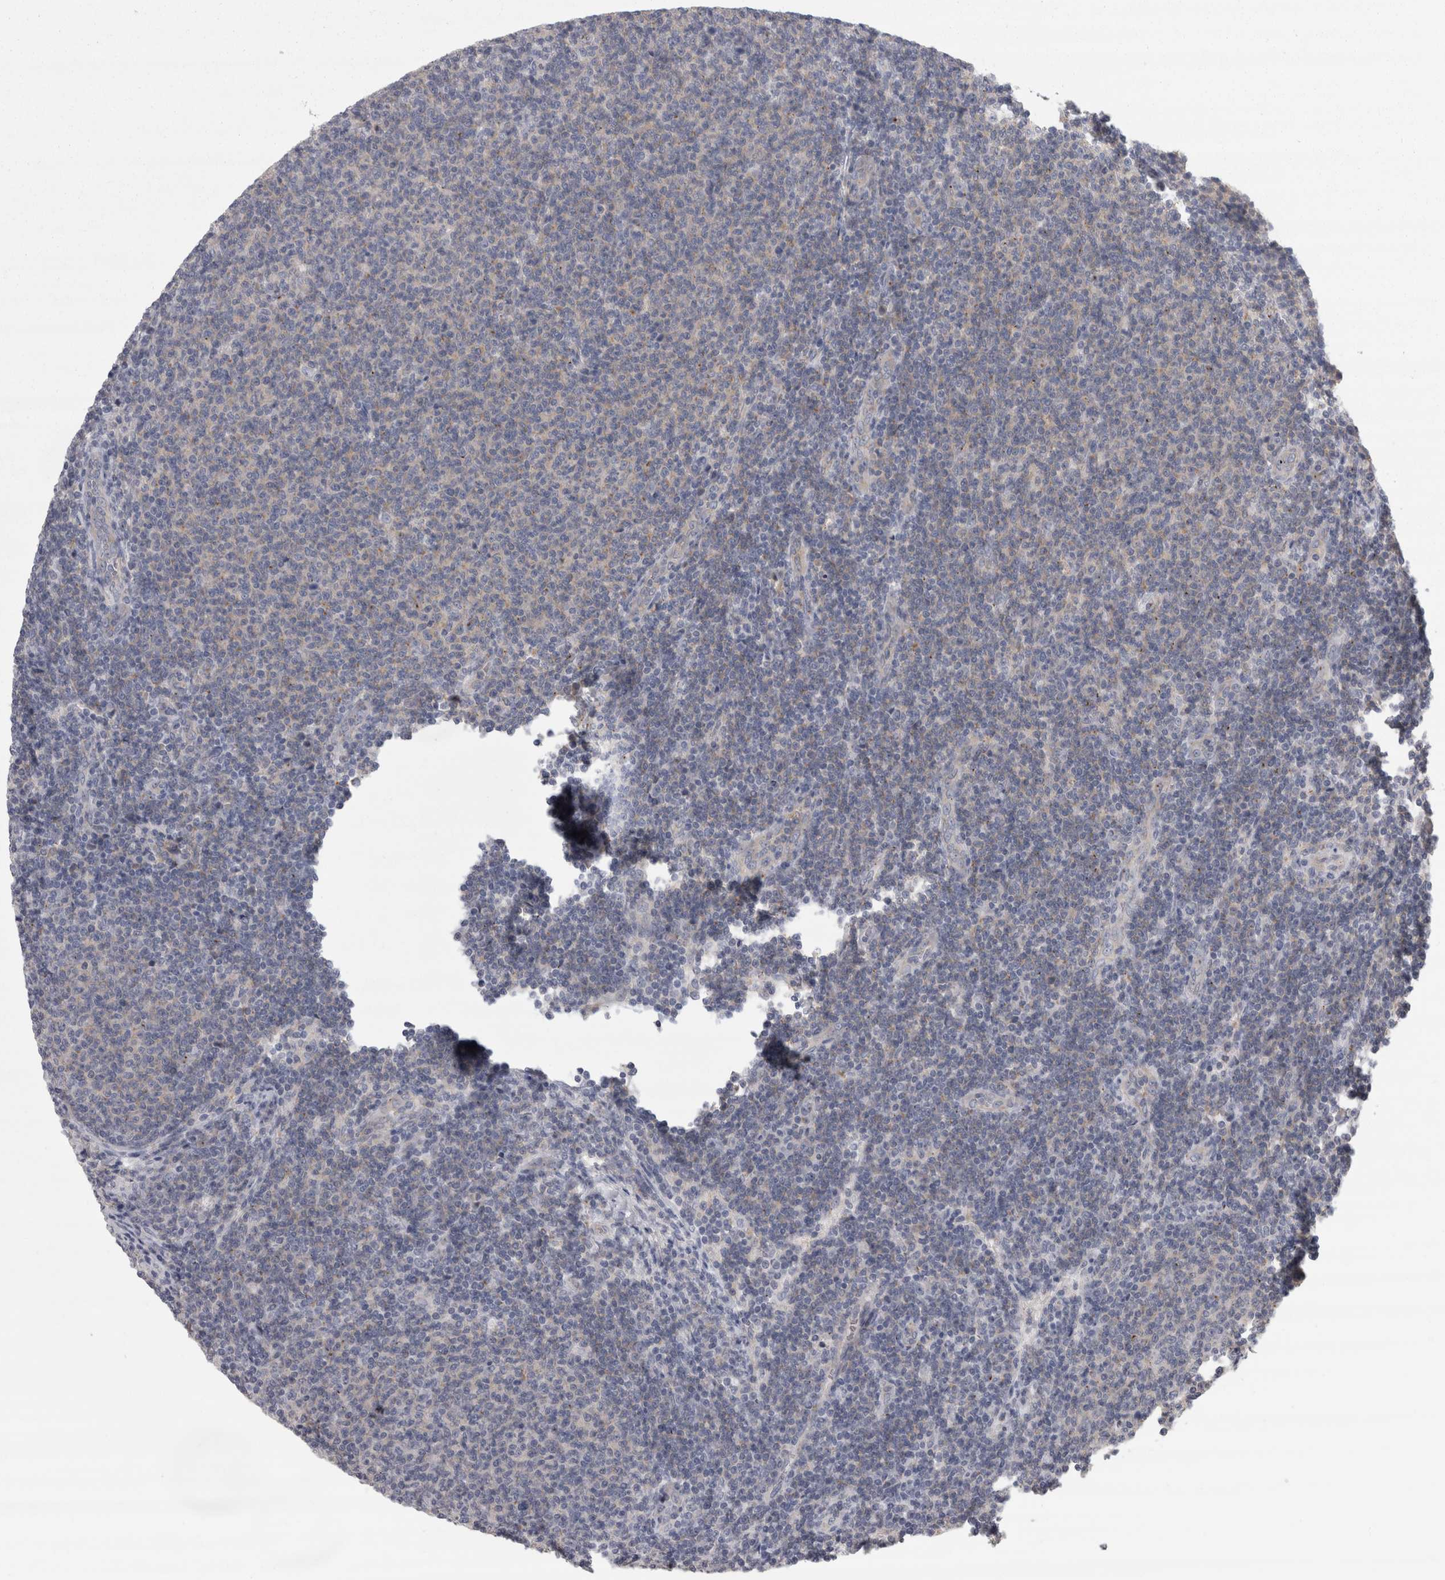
{"staining": {"intensity": "weak", "quantity": "<25%", "location": "cytoplasmic/membranous"}, "tissue": "lymphoma", "cell_type": "Tumor cells", "image_type": "cancer", "snomed": [{"axis": "morphology", "description": "Malignant lymphoma, non-Hodgkin's type, Low grade"}, {"axis": "topography", "description": "Lymph node"}], "caption": "Tumor cells show no significant expression in lymphoma.", "gene": "LYZL6", "patient": {"sex": "male", "age": 66}}